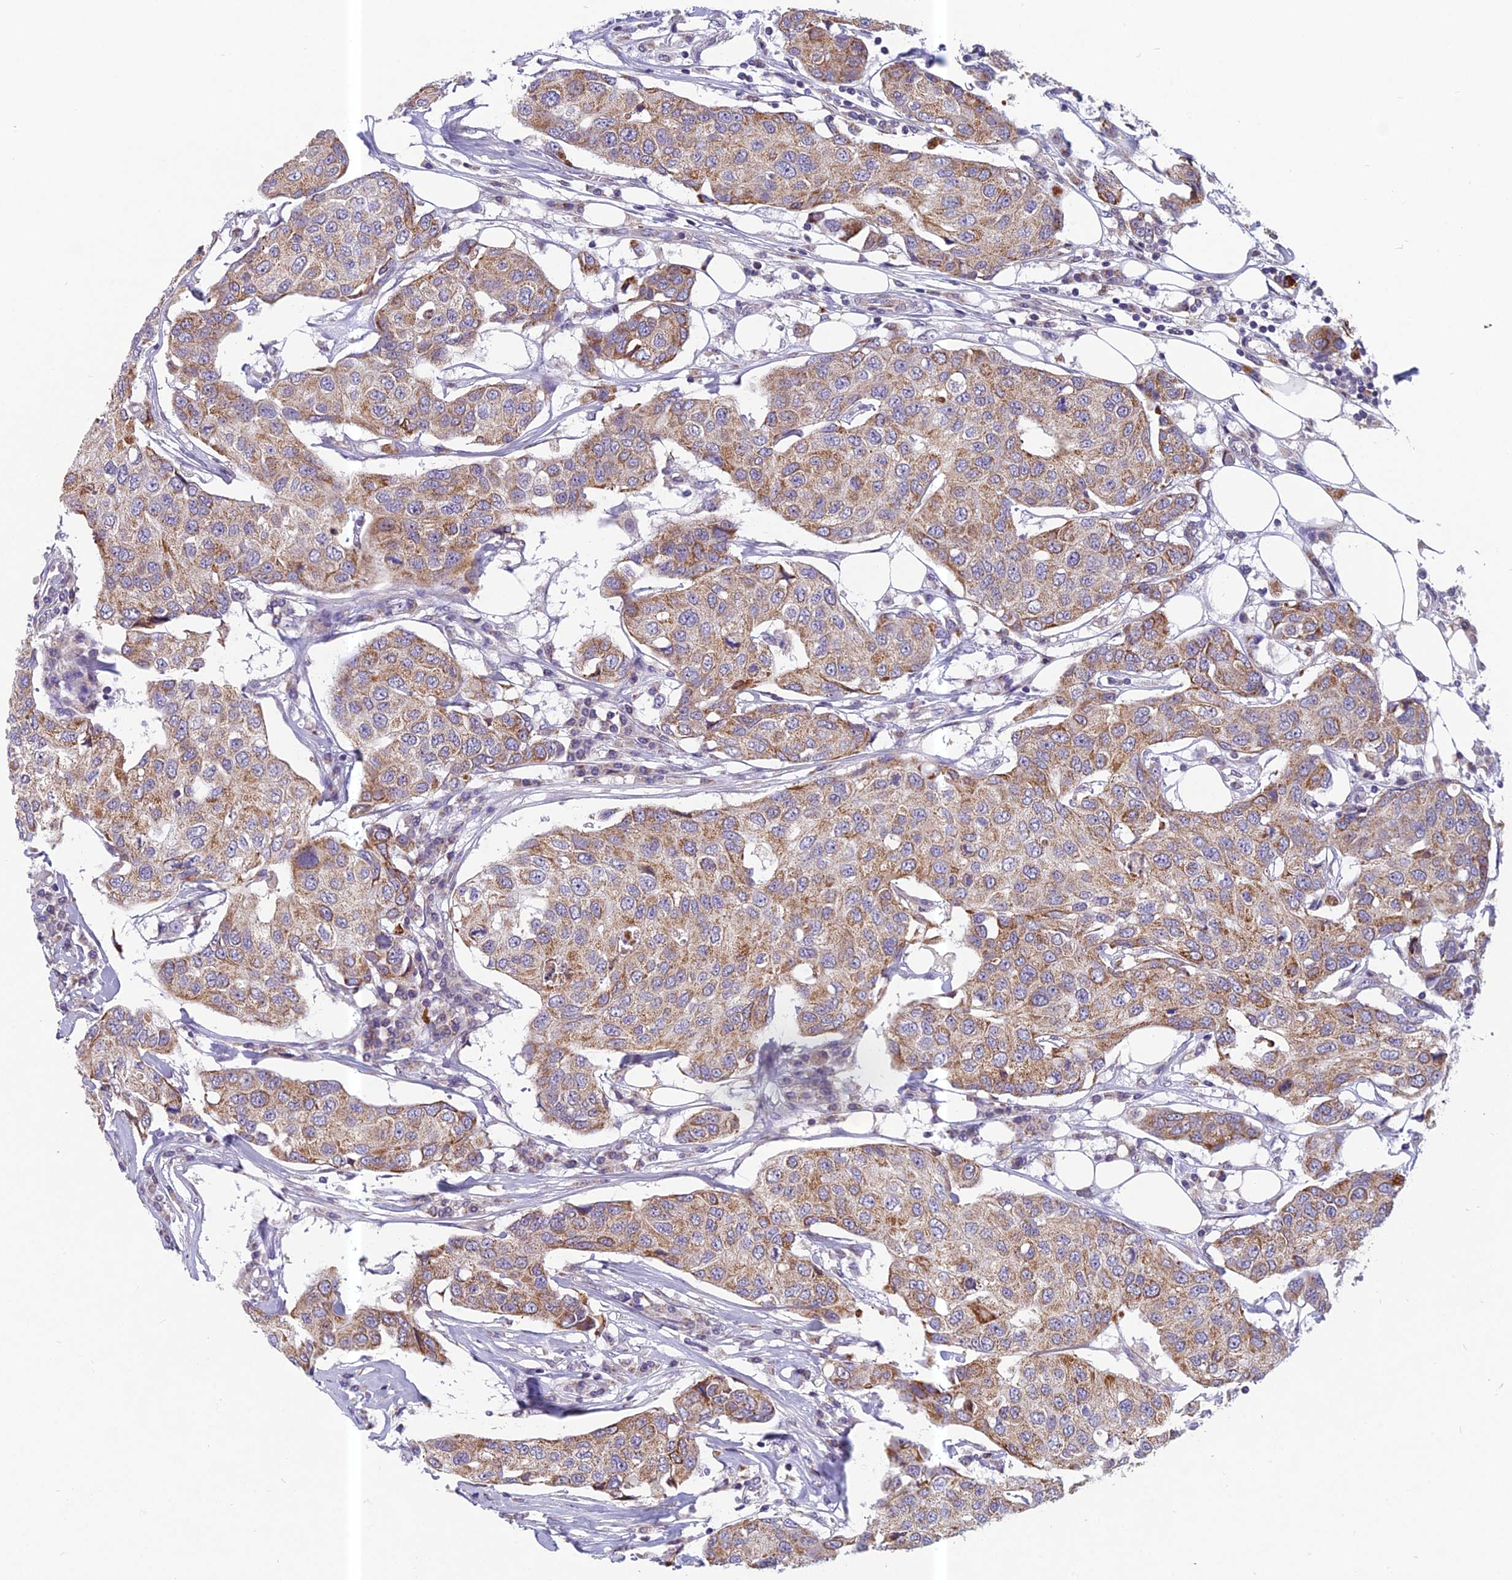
{"staining": {"intensity": "moderate", "quantity": ">75%", "location": "cytoplasmic/membranous"}, "tissue": "breast cancer", "cell_type": "Tumor cells", "image_type": "cancer", "snomed": [{"axis": "morphology", "description": "Duct carcinoma"}, {"axis": "topography", "description": "Breast"}], "caption": "Immunohistochemical staining of human infiltrating ductal carcinoma (breast) shows medium levels of moderate cytoplasmic/membranous protein staining in approximately >75% of tumor cells. Using DAB (3,3'-diaminobenzidine) (brown) and hematoxylin (blue) stains, captured at high magnification using brightfield microscopy.", "gene": "ENSG00000188897", "patient": {"sex": "female", "age": 80}}